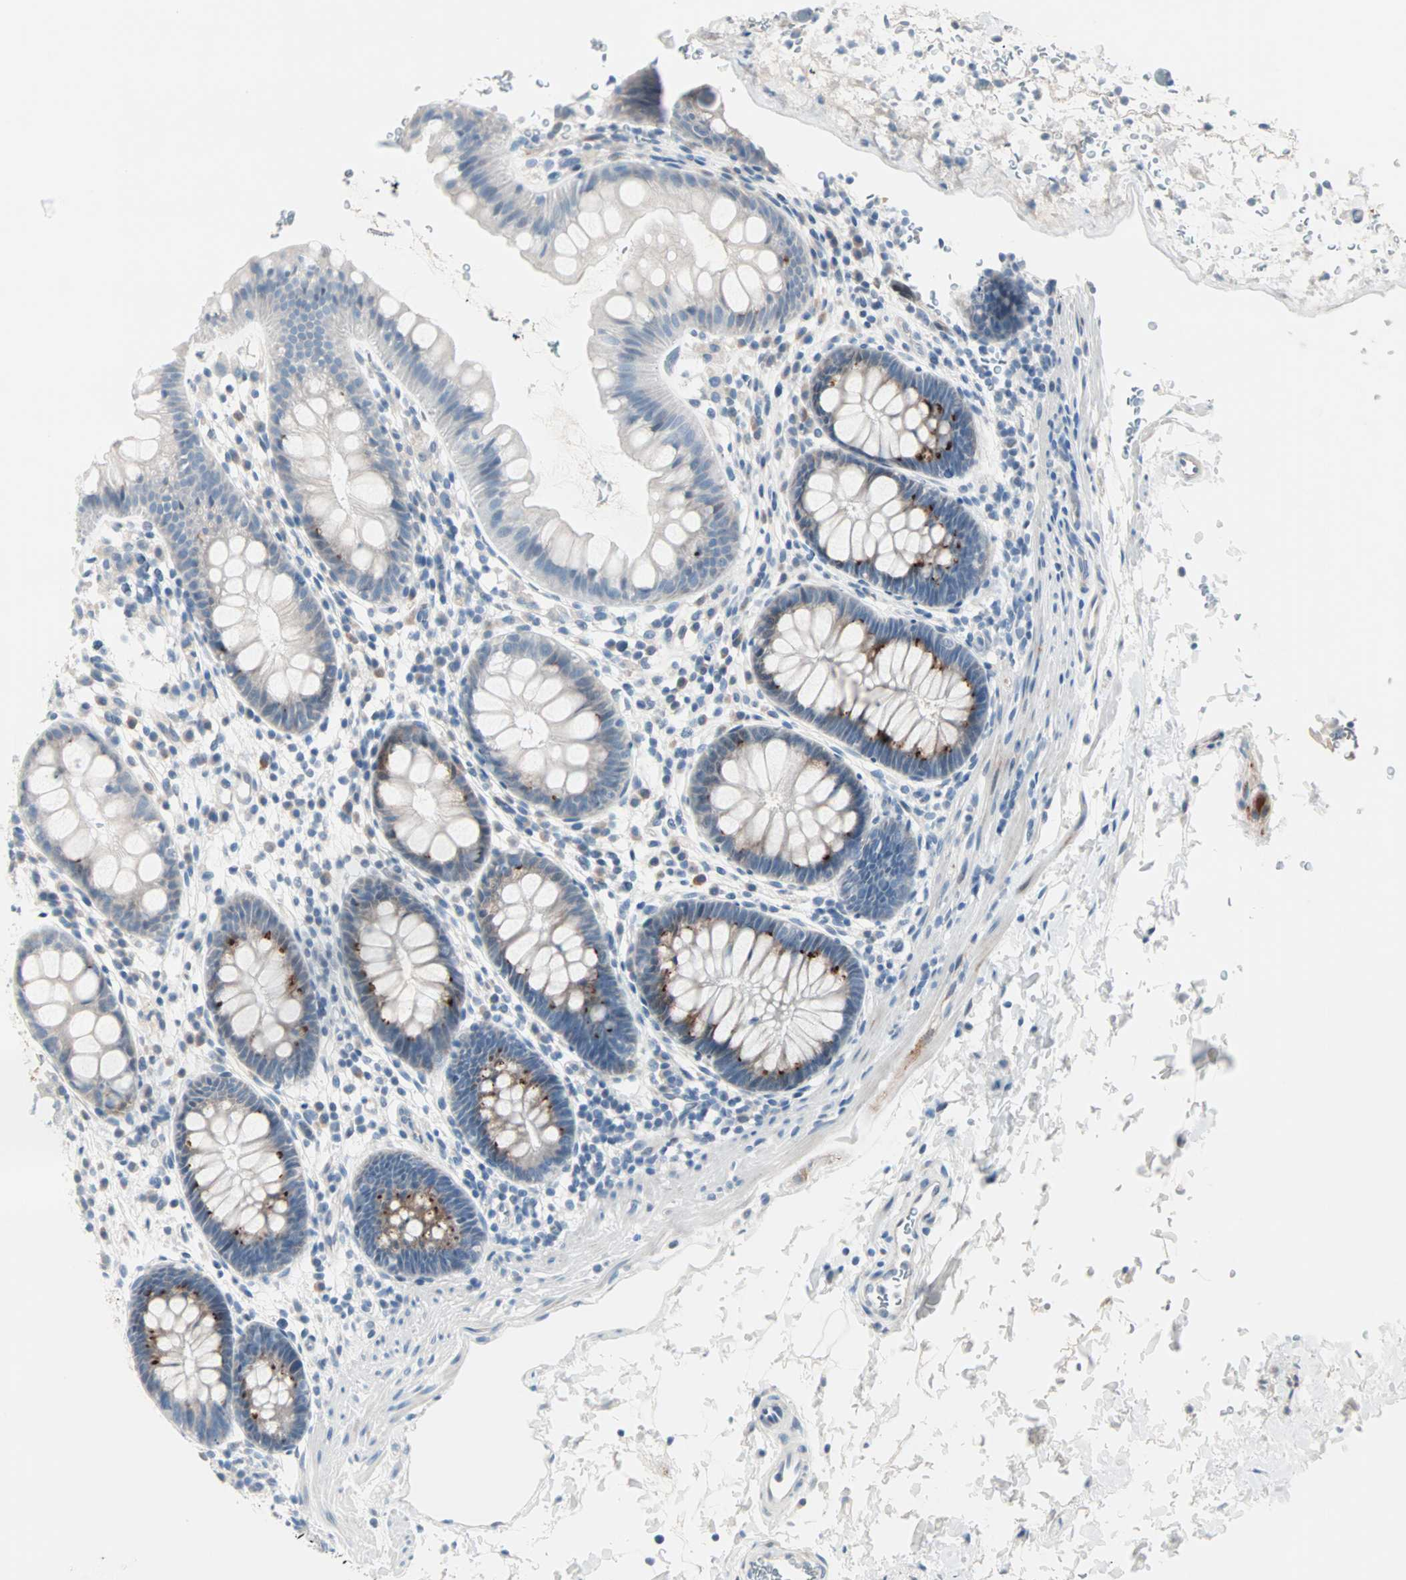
{"staining": {"intensity": "negative", "quantity": "none", "location": "none"}, "tissue": "rectum", "cell_type": "Glandular cells", "image_type": "normal", "snomed": [{"axis": "morphology", "description": "Normal tissue, NOS"}, {"axis": "topography", "description": "Rectum"}], "caption": "A micrograph of rectum stained for a protein exhibits no brown staining in glandular cells. The staining was performed using DAB to visualize the protein expression in brown, while the nuclei were stained in blue with hematoxylin (Magnification: 20x).", "gene": "NEFH", "patient": {"sex": "female", "age": 24}}